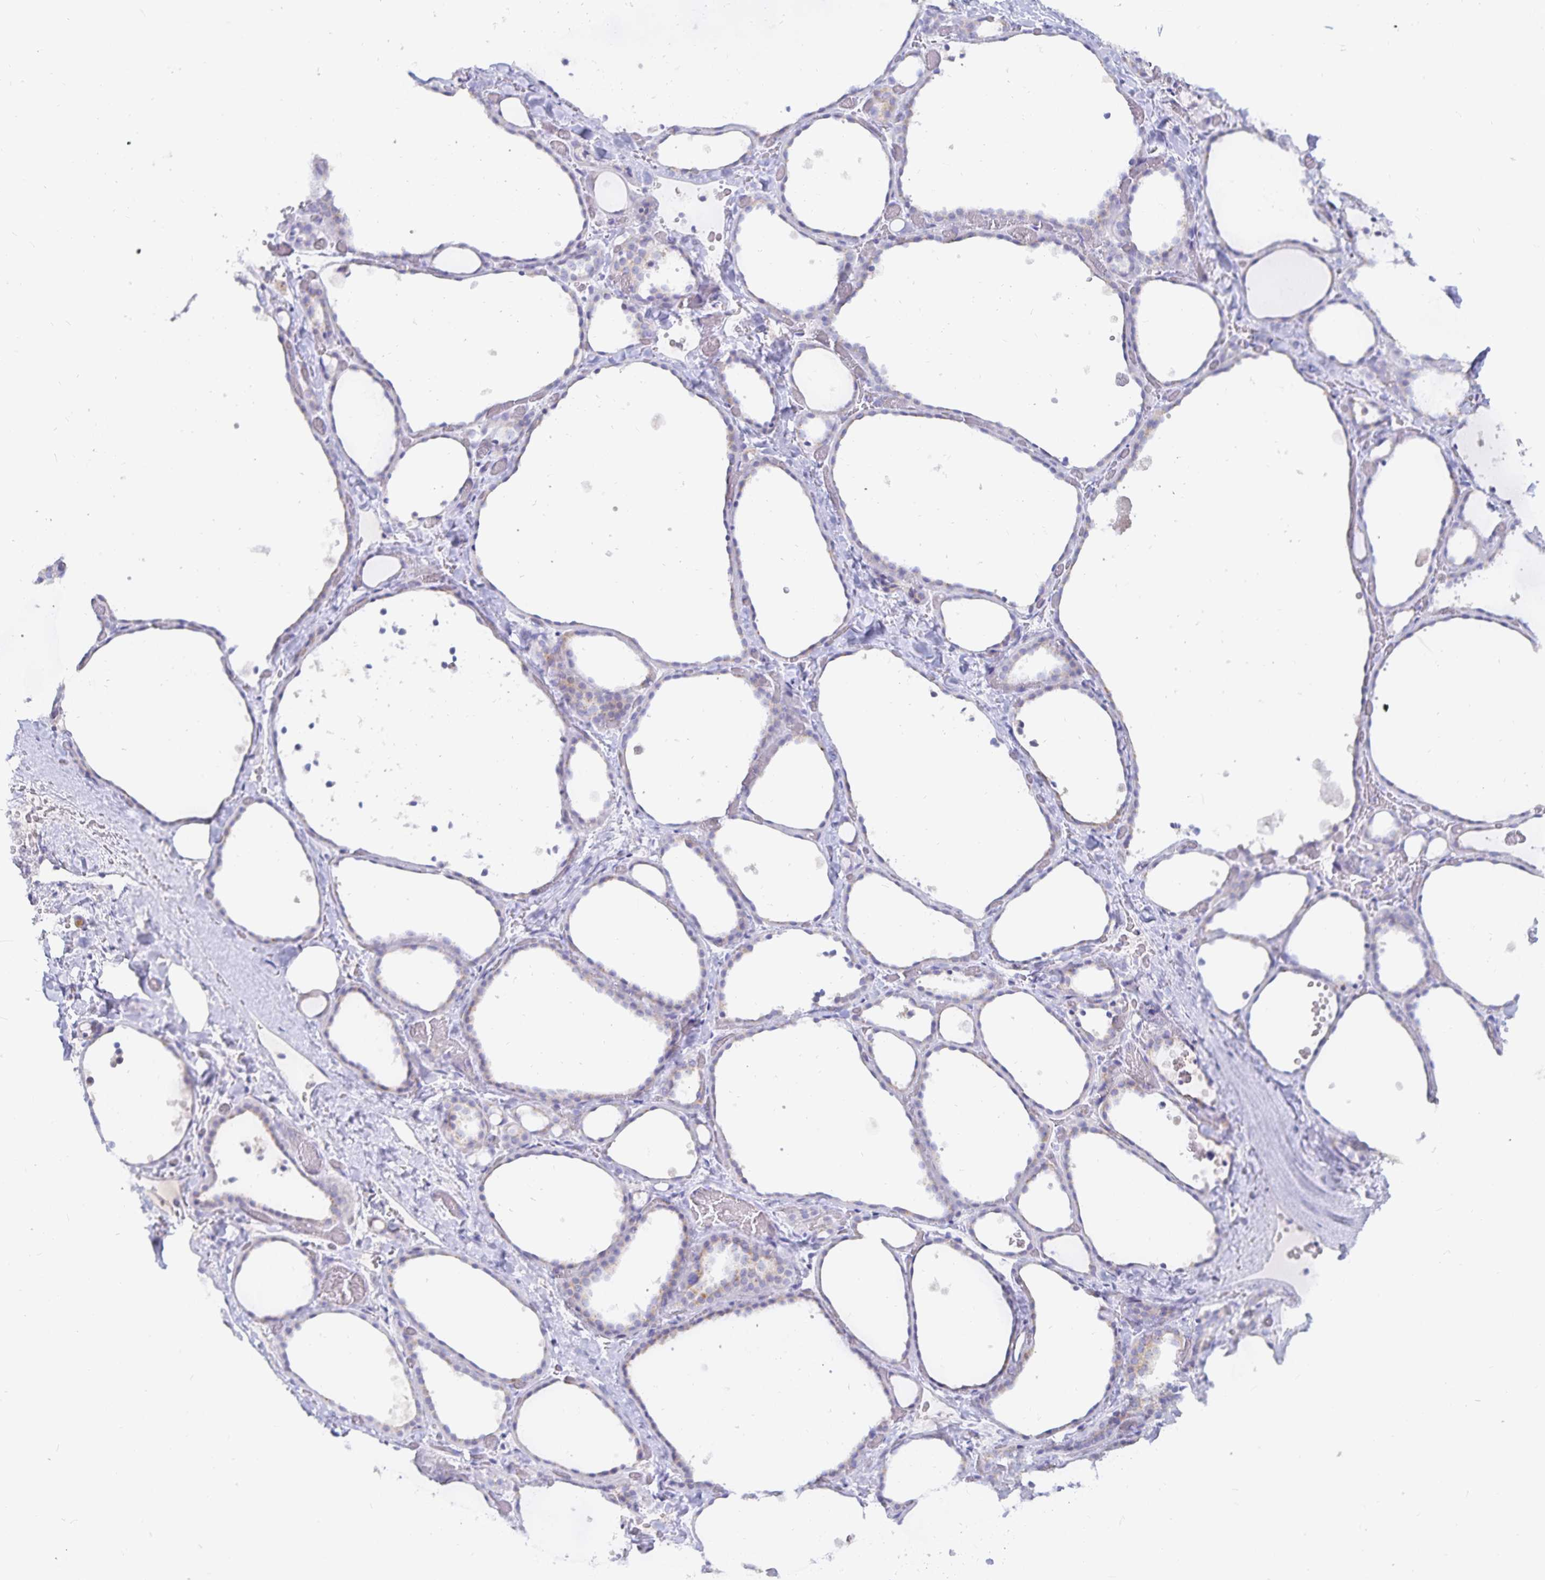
{"staining": {"intensity": "weak", "quantity": "<25%", "location": "cytoplasmic/membranous"}, "tissue": "thyroid gland", "cell_type": "Glandular cells", "image_type": "normal", "snomed": [{"axis": "morphology", "description": "Normal tissue, NOS"}, {"axis": "topography", "description": "Thyroid gland"}], "caption": "Immunohistochemical staining of unremarkable human thyroid gland displays no significant staining in glandular cells.", "gene": "PKHD1", "patient": {"sex": "female", "age": 36}}